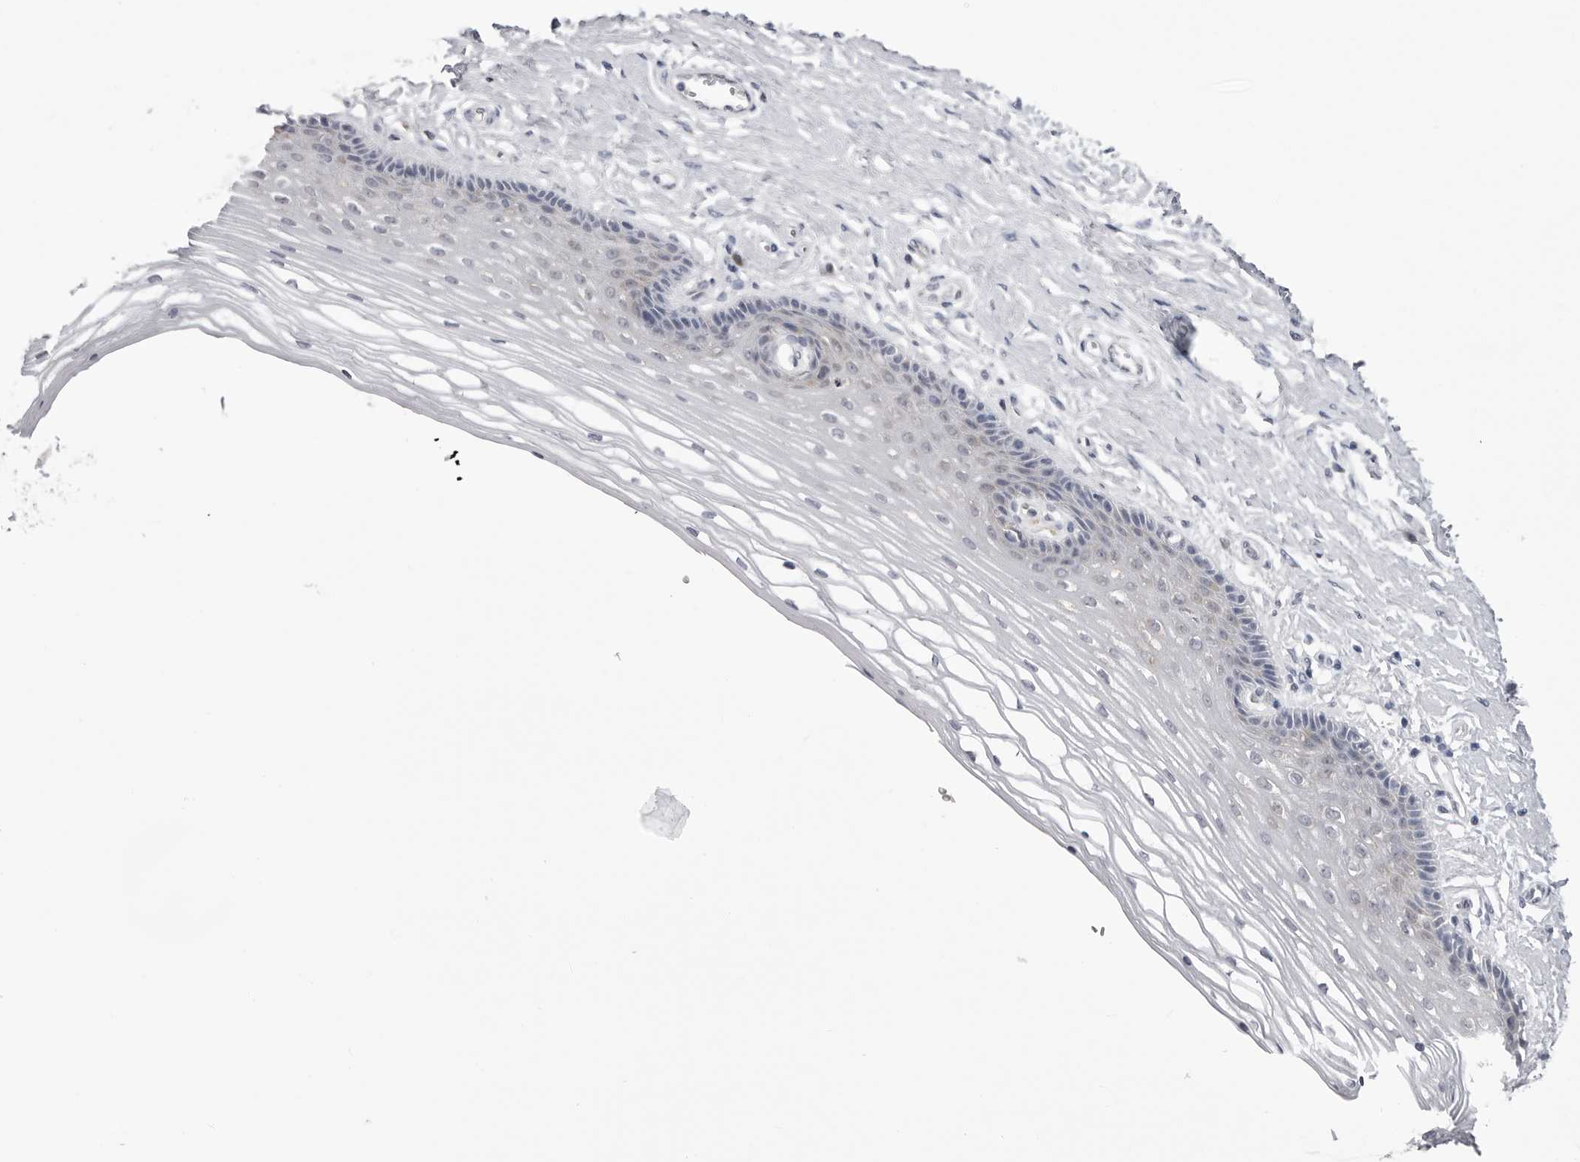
{"staining": {"intensity": "negative", "quantity": "none", "location": "none"}, "tissue": "vagina", "cell_type": "Squamous epithelial cells", "image_type": "normal", "snomed": [{"axis": "morphology", "description": "Normal tissue, NOS"}, {"axis": "topography", "description": "Vagina"}], "caption": "IHC histopathology image of benign human vagina stained for a protein (brown), which reveals no expression in squamous epithelial cells.", "gene": "FH", "patient": {"sex": "female", "age": 46}}